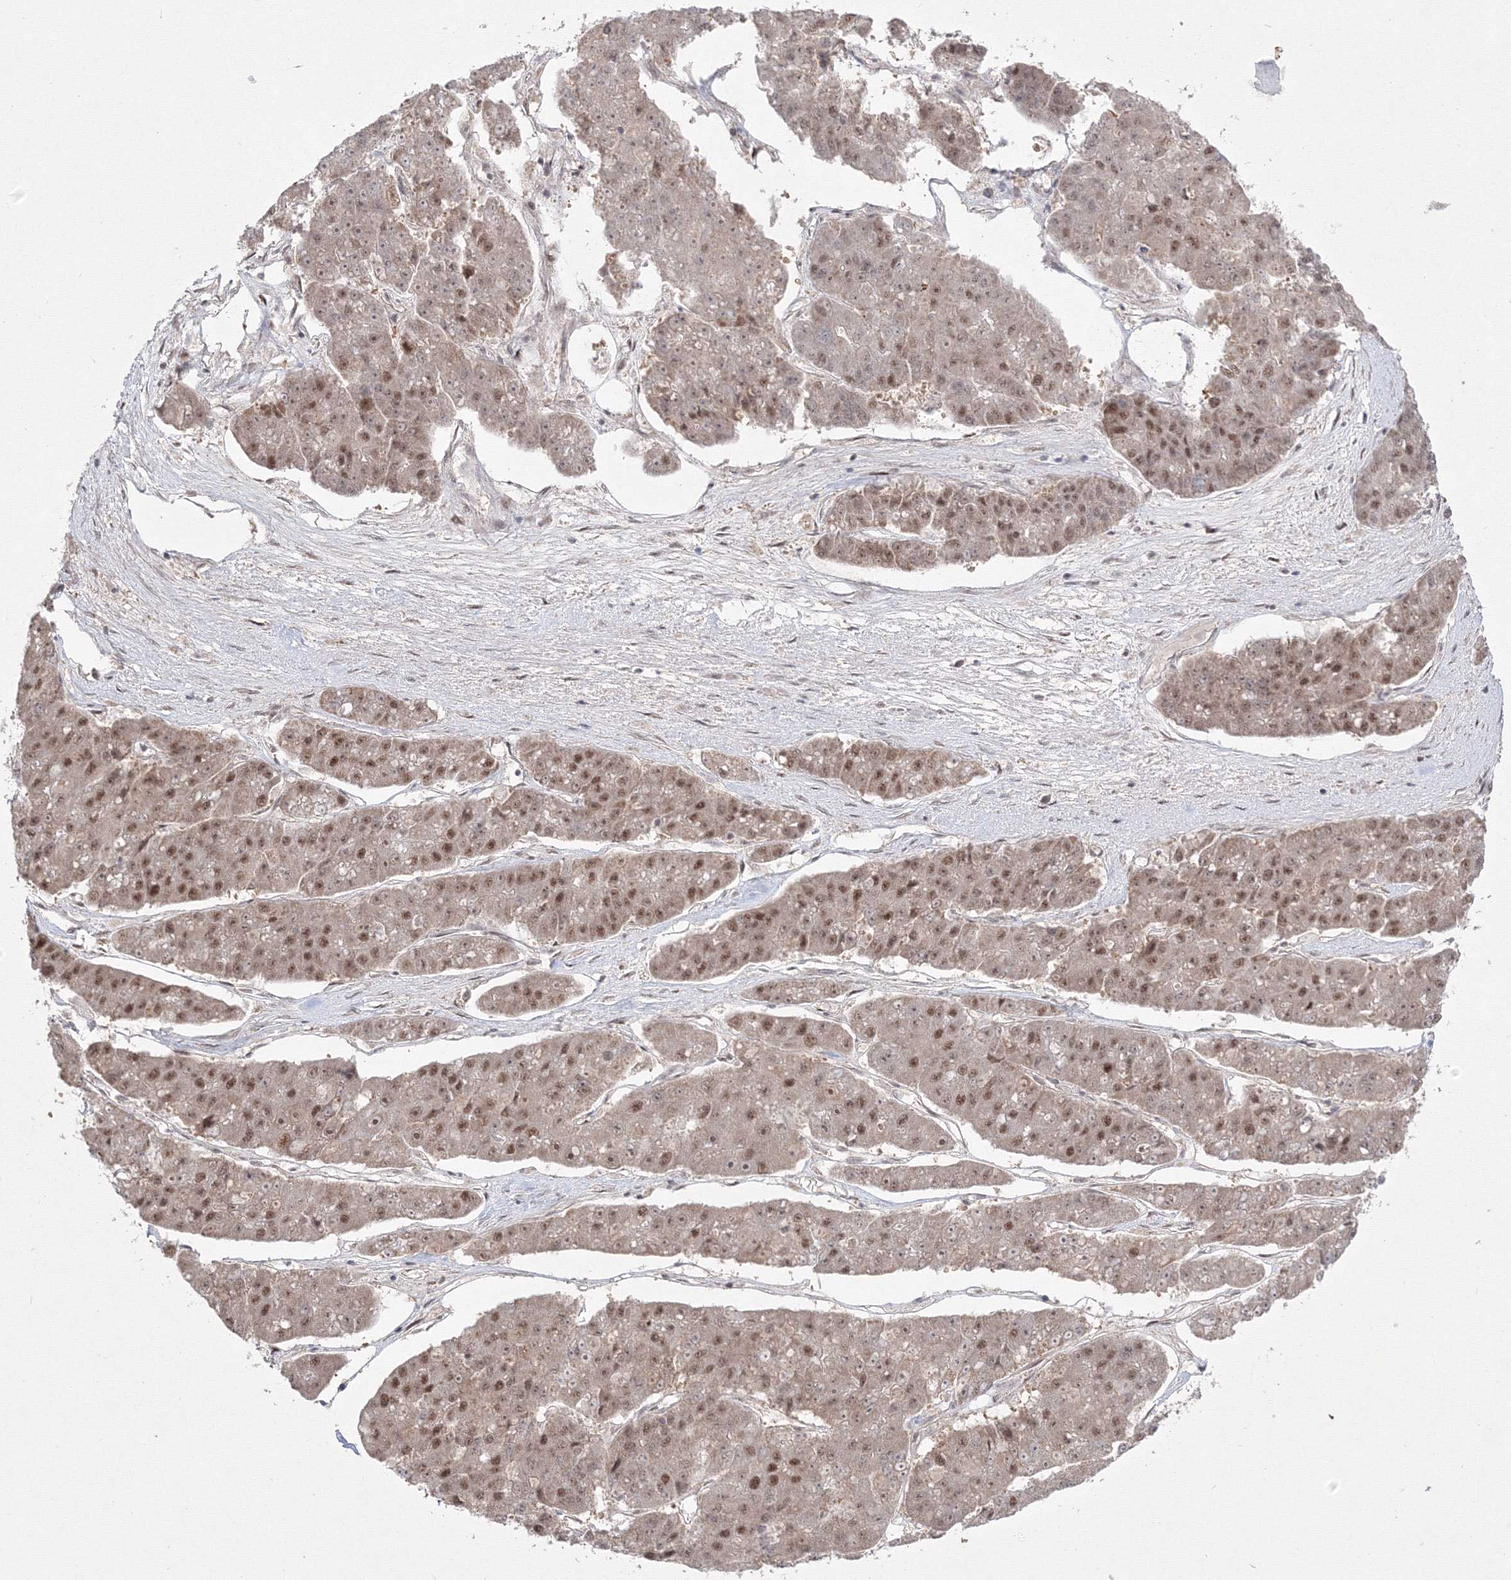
{"staining": {"intensity": "moderate", "quantity": ">75%", "location": "nuclear"}, "tissue": "pancreatic cancer", "cell_type": "Tumor cells", "image_type": "cancer", "snomed": [{"axis": "morphology", "description": "Adenocarcinoma, NOS"}, {"axis": "topography", "description": "Pancreas"}], "caption": "Approximately >75% of tumor cells in human pancreatic adenocarcinoma demonstrate moderate nuclear protein expression as visualized by brown immunohistochemical staining.", "gene": "COPS4", "patient": {"sex": "male", "age": 50}}